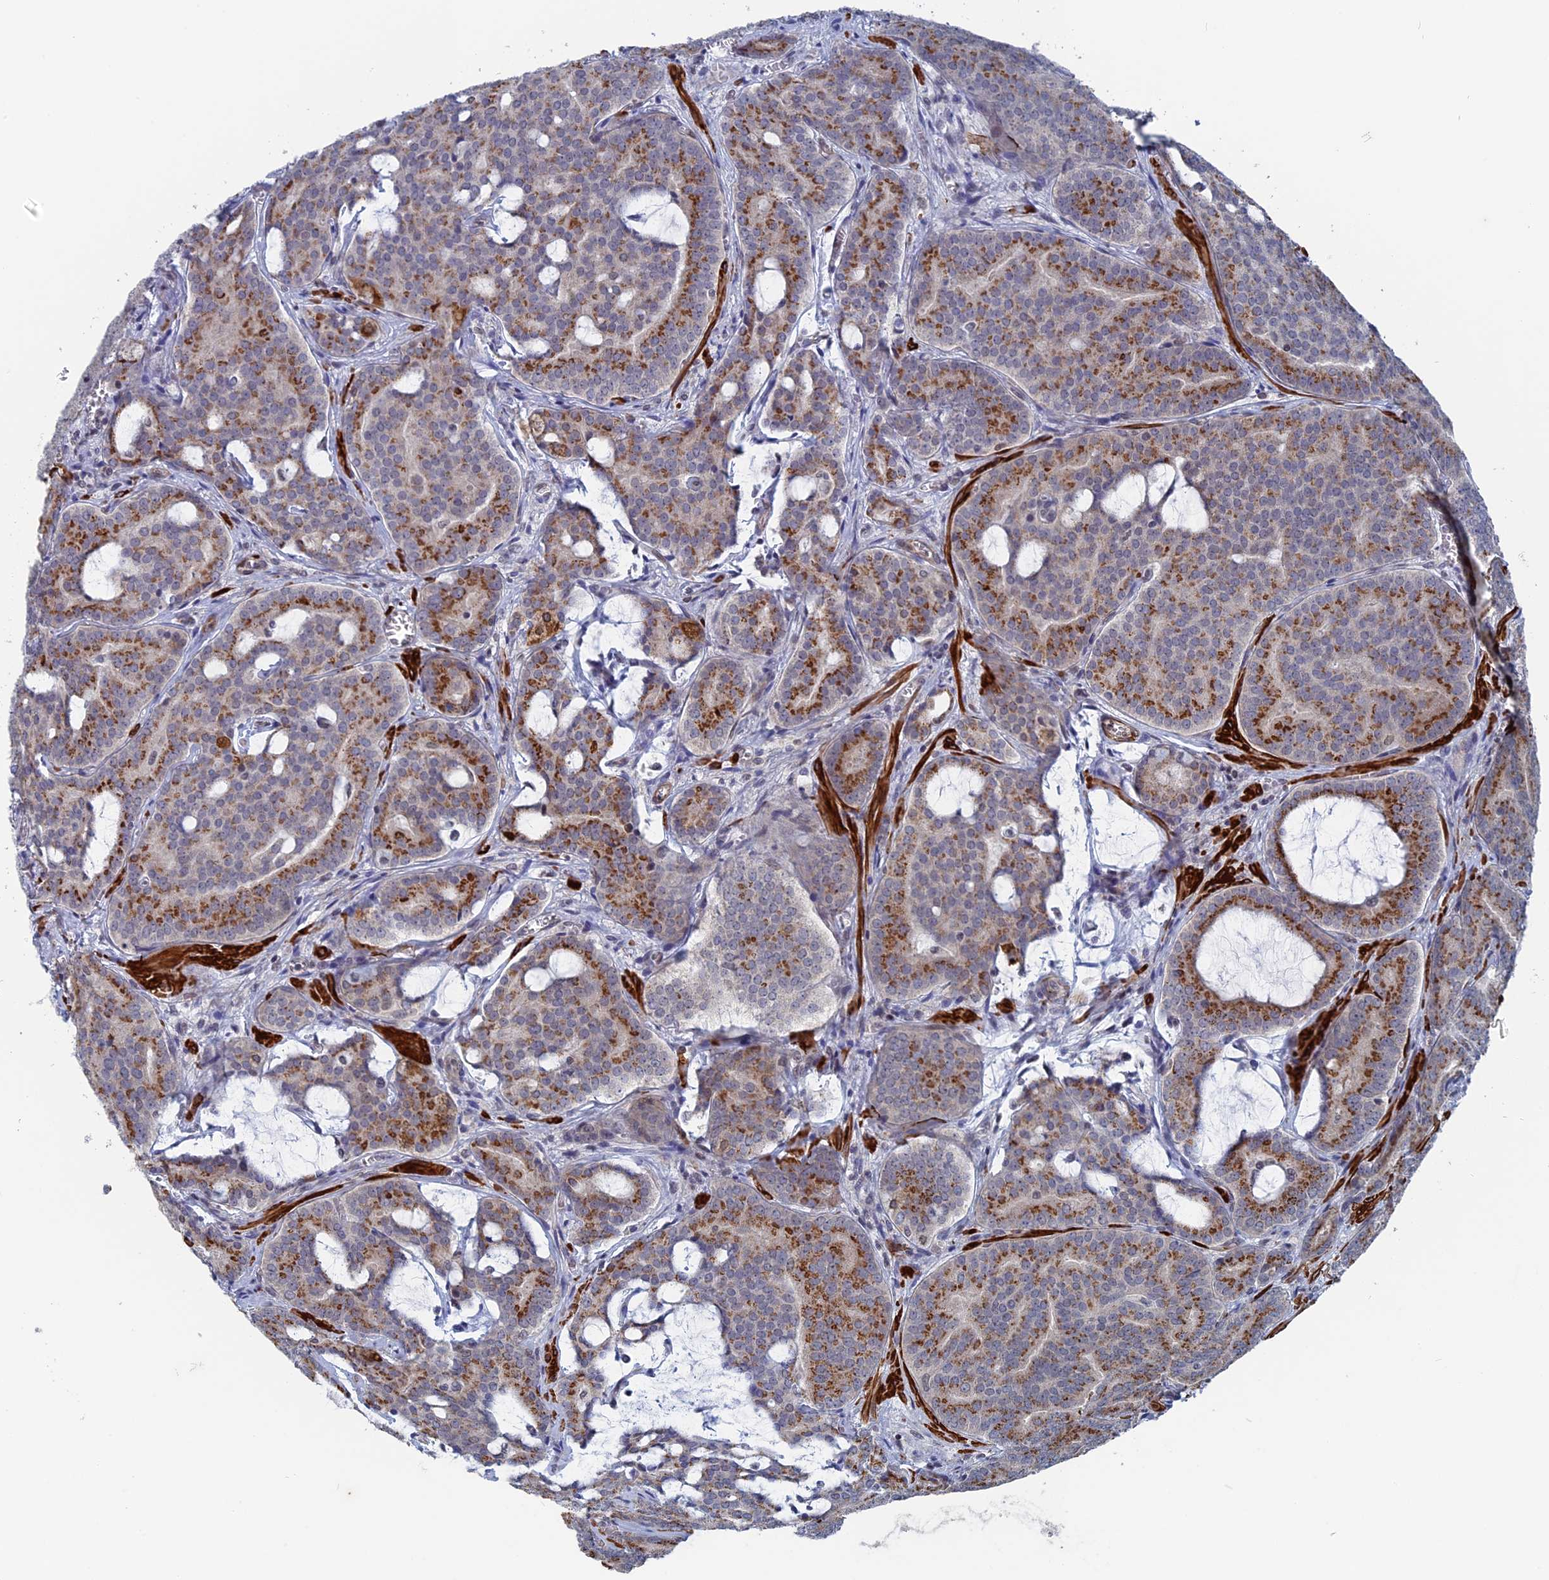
{"staining": {"intensity": "moderate", "quantity": "25%-75%", "location": "cytoplasmic/membranous"}, "tissue": "prostate cancer", "cell_type": "Tumor cells", "image_type": "cancer", "snomed": [{"axis": "morphology", "description": "Adenocarcinoma, High grade"}, {"axis": "topography", "description": "Prostate"}], "caption": "Immunohistochemistry (IHC) of high-grade adenocarcinoma (prostate) exhibits medium levels of moderate cytoplasmic/membranous staining in approximately 25%-75% of tumor cells. (Brightfield microscopy of DAB IHC at high magnification).", "gene": "MTRF1", "patient": {"sex": "male", "age": 55}}